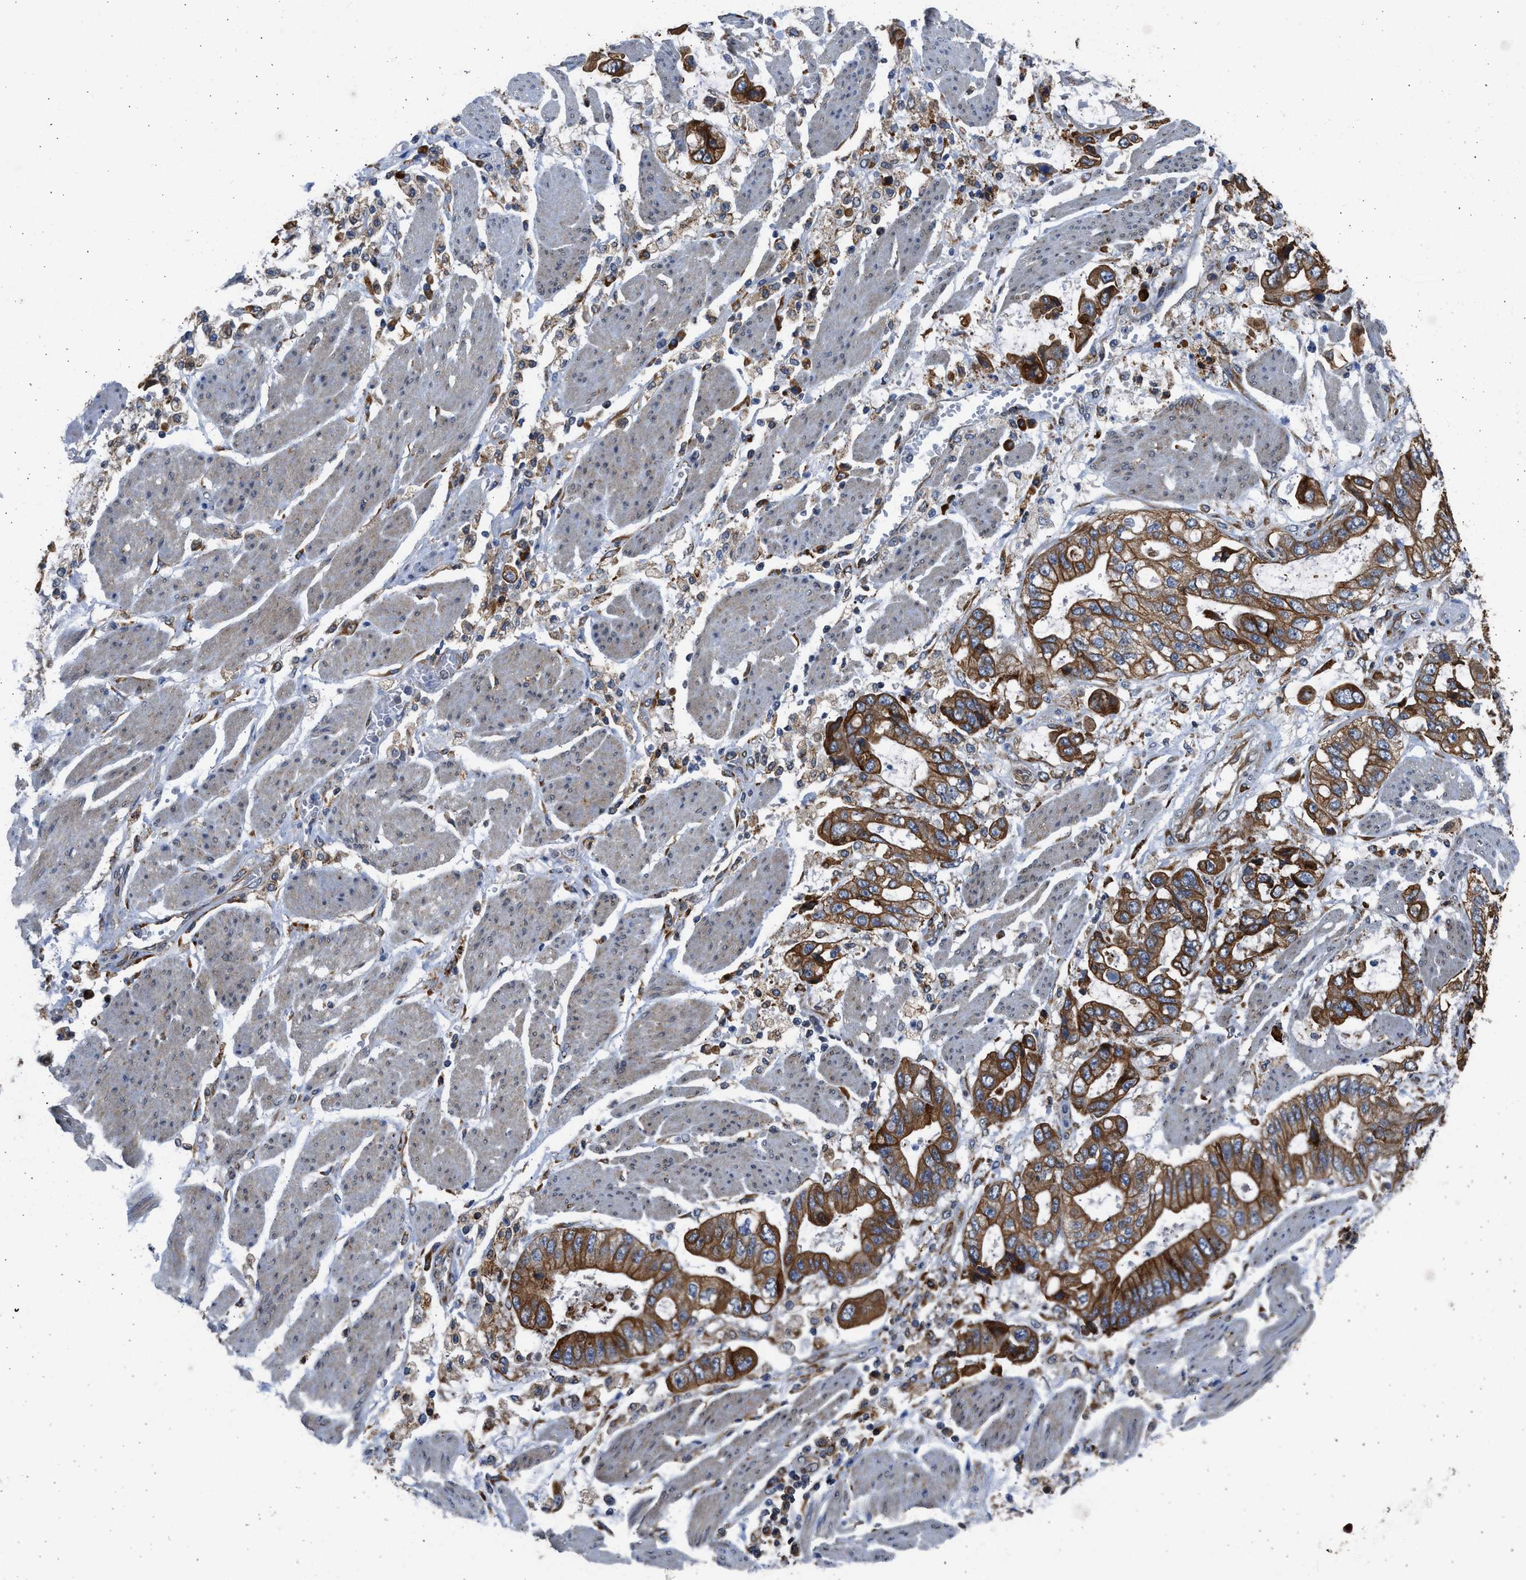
{"staining": {"intensity": "strong", "quantity": ">75%", "location": "cytoplasmic/membranous"}, "tissue": "stomach cancer", "cell_type": "Tumor cells", "image_type": "cancer", "snomed": [{"axis": "morphology", "description": "Normal tissue, NOS"}, {"axis": "morphology", "description": "Adenocarcinoma, NOS"}, {"axis": "topography", "description": "Stomach"}], "caption": "Adenocarcinoma (stomach) stained with a protein marker exhibits strong staining in tumor cells.", "gene": "PLD2", "patient": {"sex": "male", "age": 62}}